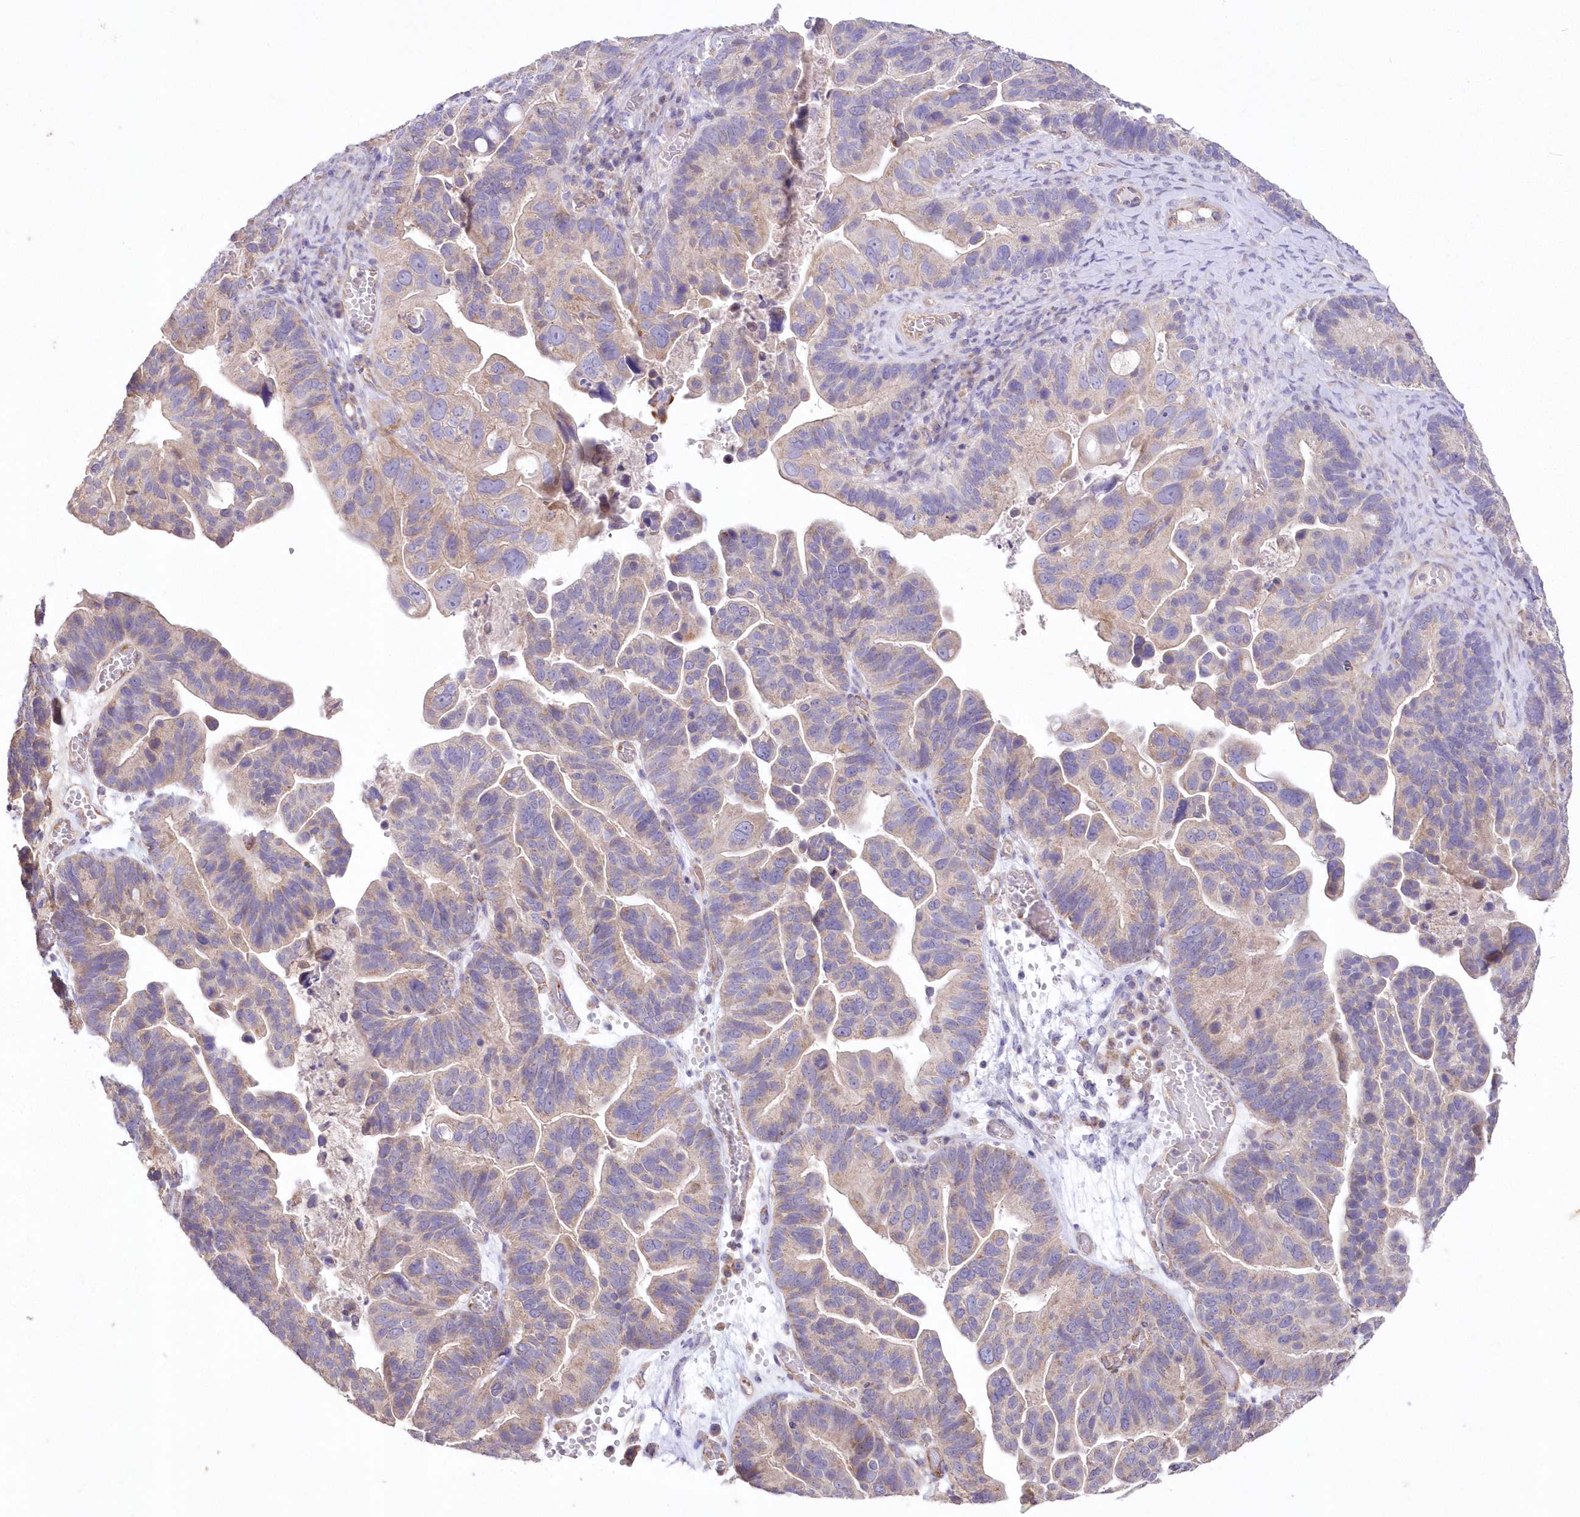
{"staining": {"intensity": "weak", "quantity": "25%-75%", "location": "cytoplasmic/membranous"}, "tissue": "ovarian cancer", "cell_type": "Tumor cells", "image_type": "cancer", "snomed": [{"axis": "morphology", "description": "Cystadenocarcinoma, serous, NOS"}, {"axis": "topography", "description": "Ovary"}], "caption": "Ovarian cancer (serous cystadenocarcinoma) stained with a brown dye shows weak cytoplasmic/membranous positive positivity in approximately 25%-75% of tumor cells.", "gene": "ITSN2", "patient": {"sex": "female", "age": 56}}